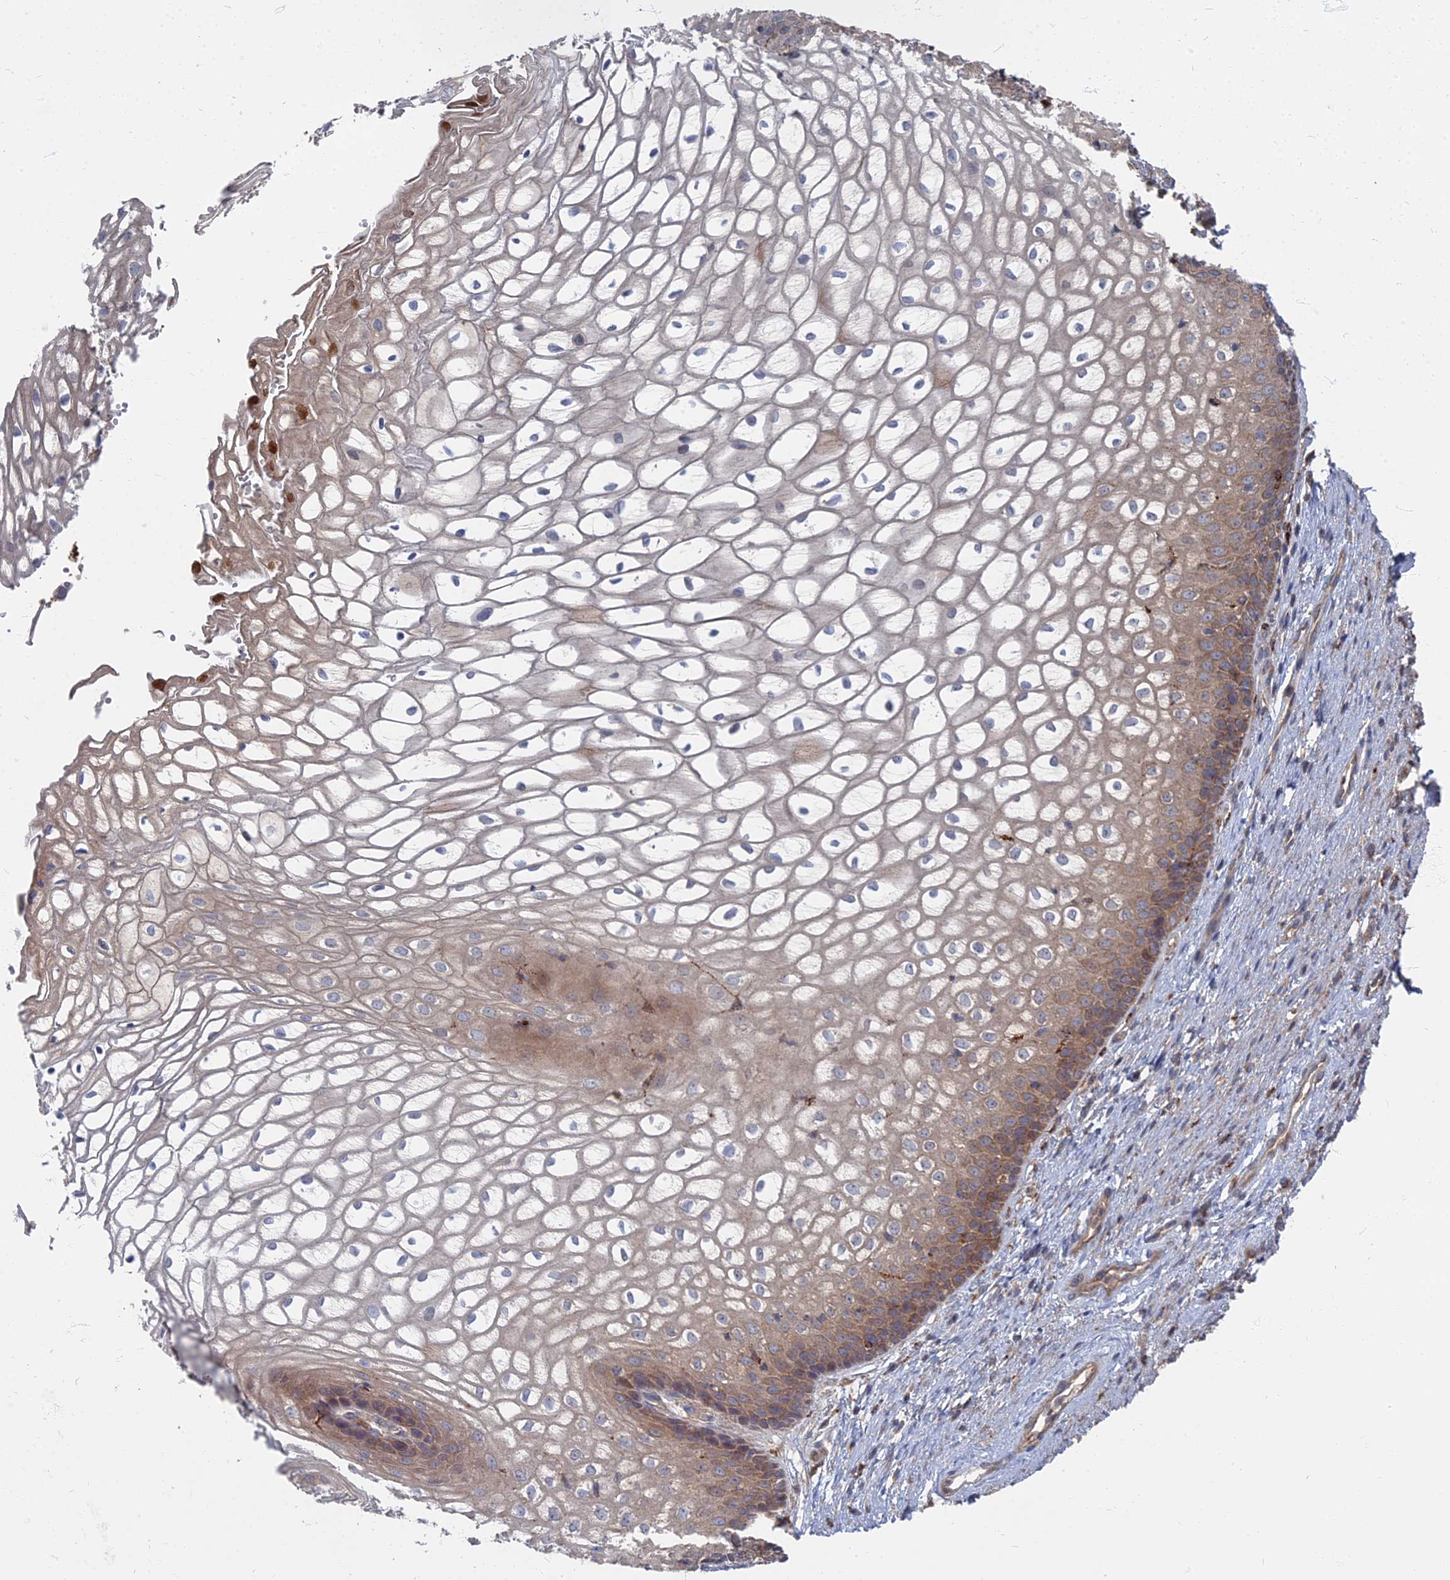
{"staining": {"intensity": "moderate", "quantity": "25%-75%", "location": "cytoplasmic/membranous"}, "tissue": "vagina", "cell_type": "Squamous epithelial cells", "image_type": "normal", "snomed": [{"axis": "morphology", "description": "Normal tissue, NOS"}, {"axis": "topography", "description": "Vagina"}], "caption": "Immunohistochemistry staining of normal vagina, which exhibits medium levels of moderate cytoplasmic/membranous expression in about 25%-75% of squamous epithelial cells indicating moderate cytoplasmic/membranous protein positivity. The staining was performed using DAB (brown) for protein detection and nuclei were counterstained in hematoxylin (blue).", "gene": "PPCDC", "patient": {"sex": "female", "age": 34}}